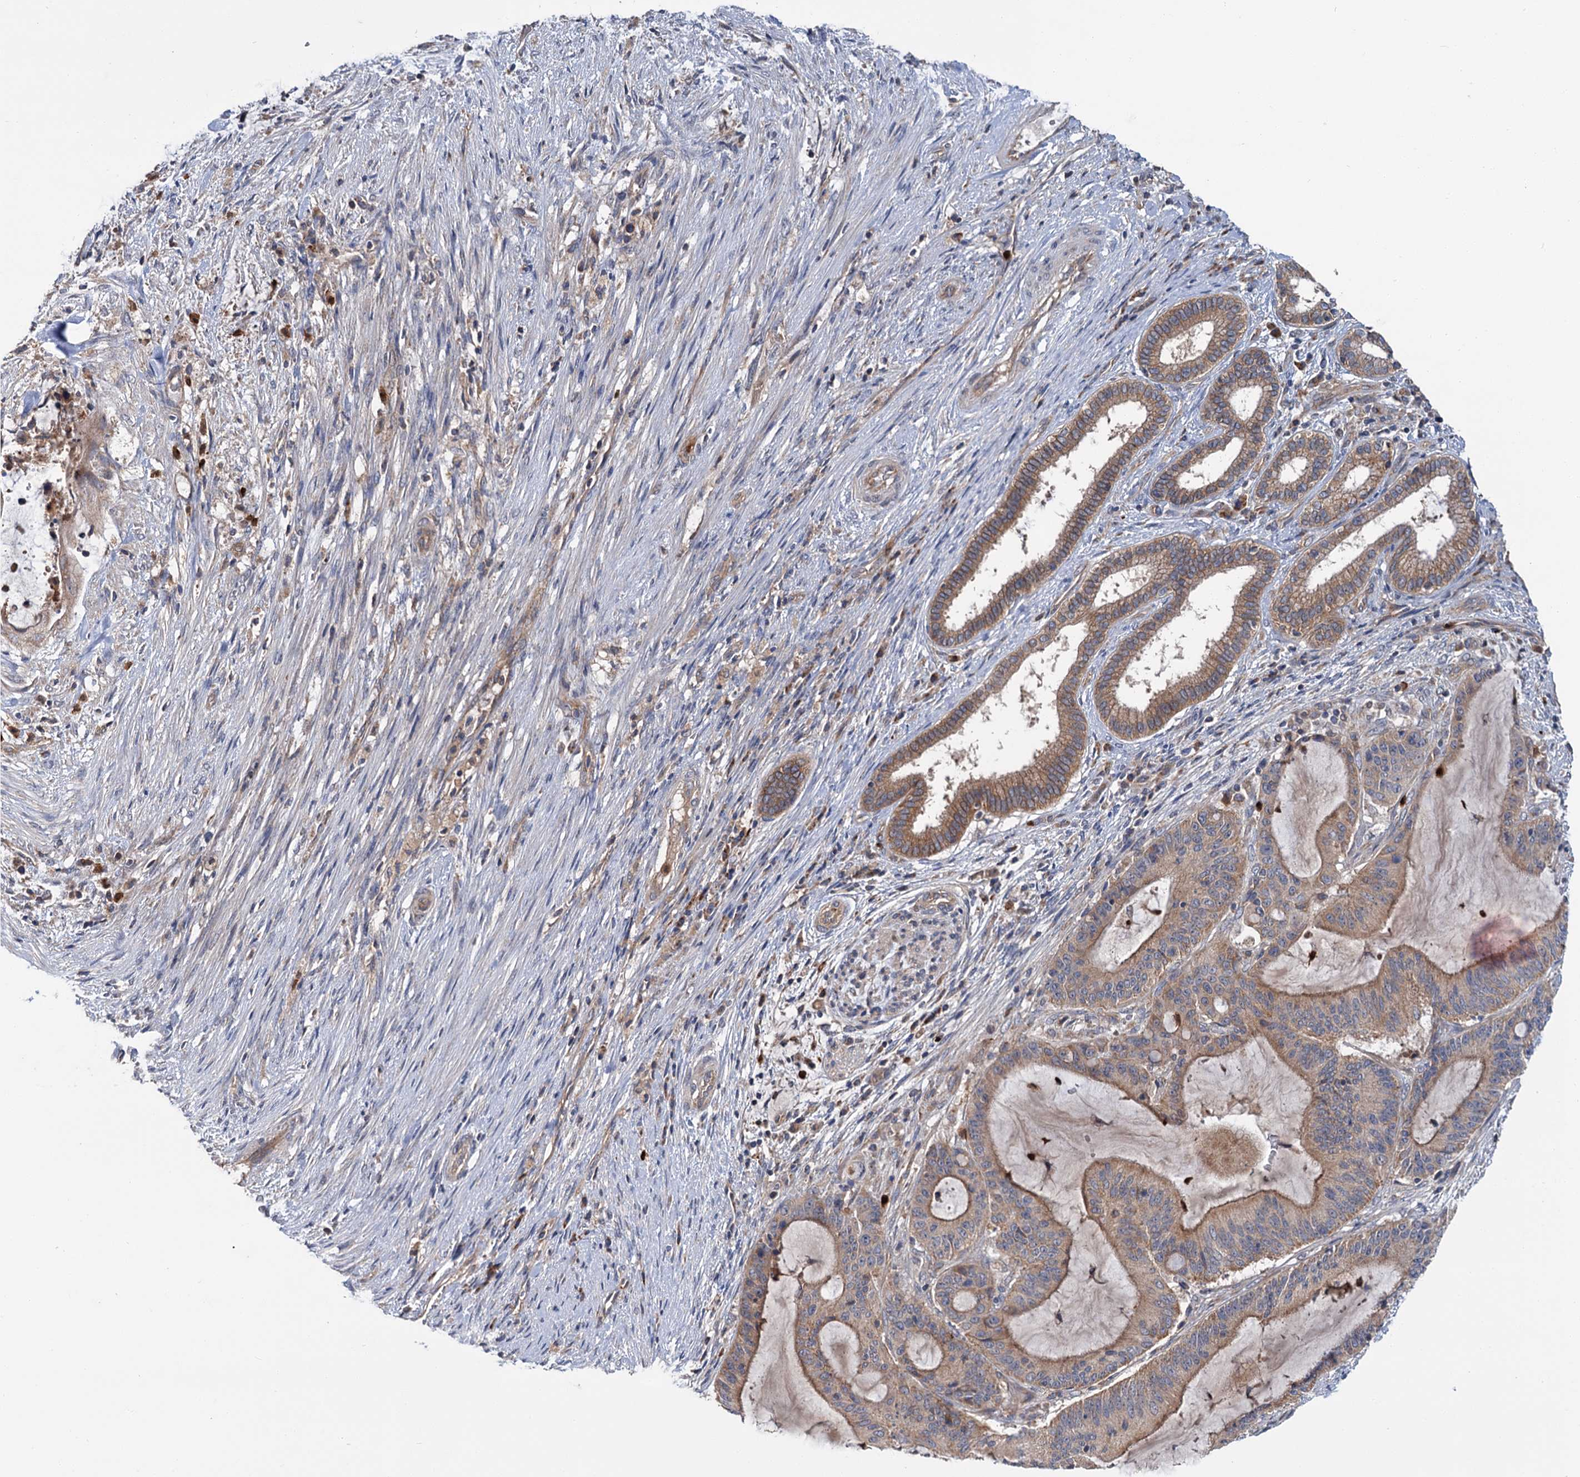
{"staining": {"intensity": "weak", "quantity": ">75%", "location": "cytoplasmic/membranous"}, "tissue": "liver cancer", "cell_type": "Tumor cells", "image_type": "cancer", "snomed": [{"axis": "morphology", "description": "Normal tissue, NOS"}, {"axis": "morphology", "description": "Cholangiocarcinoma"}, {"axis": "topography", "description": "Liver"}, {"axis": "topography", "description": "Peripheral nerve tissue"}], "caption": "The image reveals a brown stain indicating the presence of a protein in the cytoplasmic/membranous of tumor cells in cholangiocarcinoma (liver). (DAB = brown stain, brightfield microscopy at high magnification).", "gene": "DYNC2H1", "patient": {"sex": "female", "age": 73}}